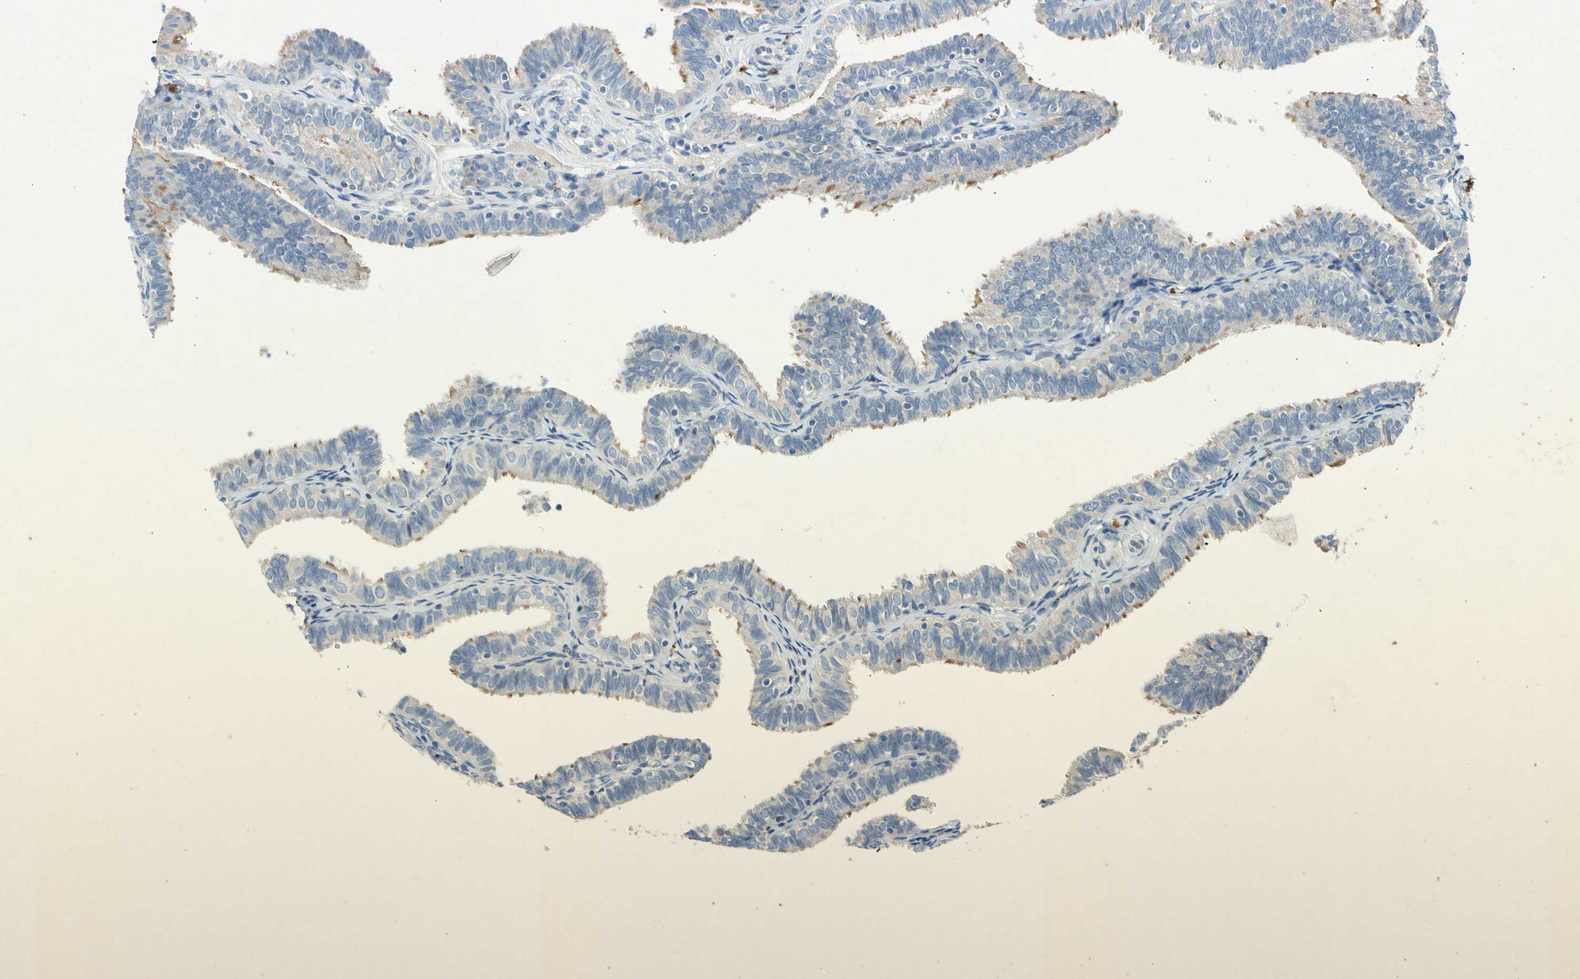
{"staining": {"intensity": "moderate", "quantity": "25%-75%", "location": "cytoplasmic/membranous"}, "tissue": "fallopian tube", "cell_type": "Glandular cells", "image_type": "normal", "snomed": [{"axis": "morphology", "description": "Normal tissue, NOS"}, {"axis": "topography", "description": "Fallopian tube"}], "caption": "Protein staining of benign fallopian tube shows moderate cytoplasmic/membranous staining in about 25%-75% of glandular cells.", "gene": "GASK1B", "patient": {"sex": "female", "age": 46}}